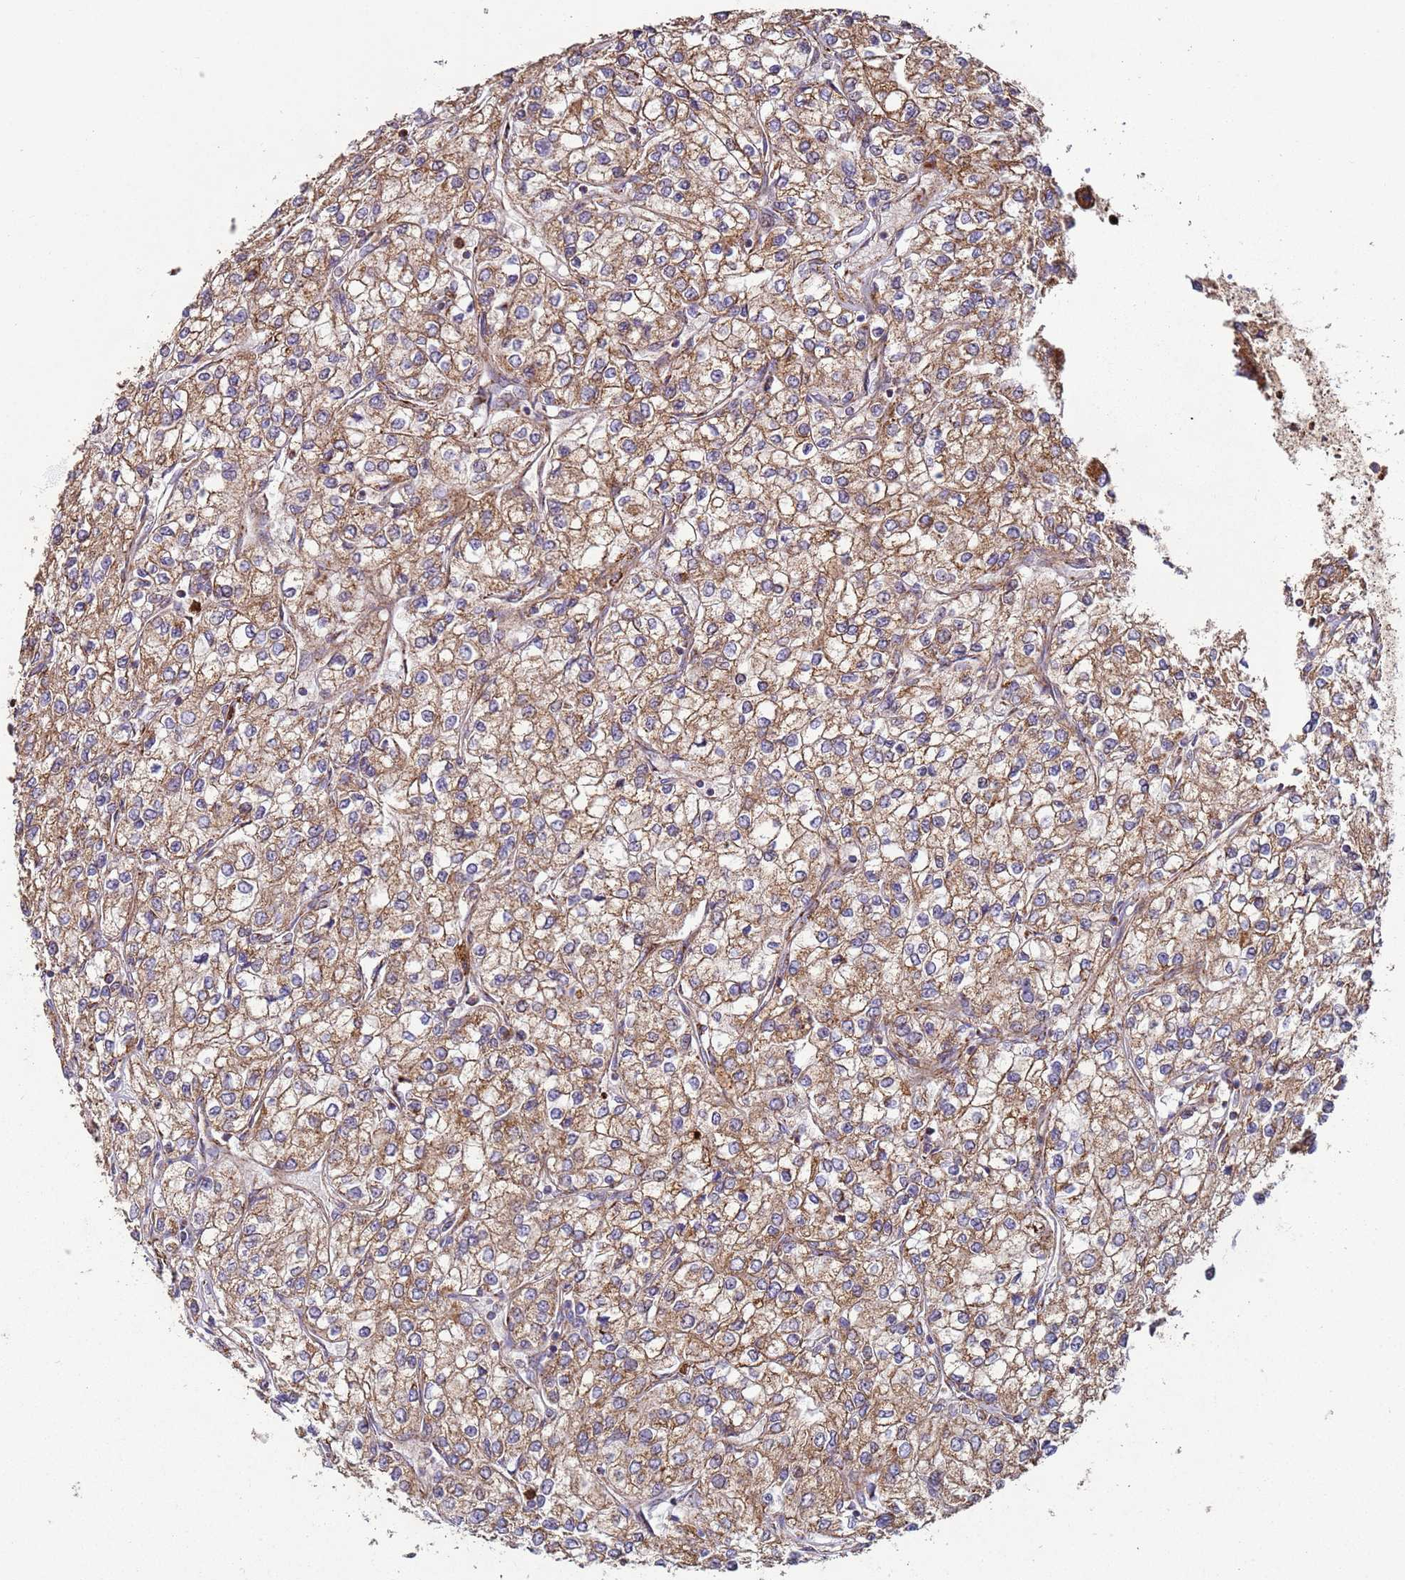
{"staining": {"intensity": "moderate", "quantity": ">75%", "location": "cytoplasmic/membranous"}, "tissue": "renal cancer", "cell_type": "Tumor cells", "image_type": "cancer", "snomed": [{"axis": "morphology", "description": "Adenocarcinoma, NOS"}, {"axis": "topography", "description": "Kidney"}], "caption": "This photomicrograph reveals IHC staining of renal adenocarcinoma, with medium moderate cytoplasmic/membranous expression in approximately >75% of tumor cells.", "gene": "FBXO33", "patient": {"sex": "male", "age": 80}}